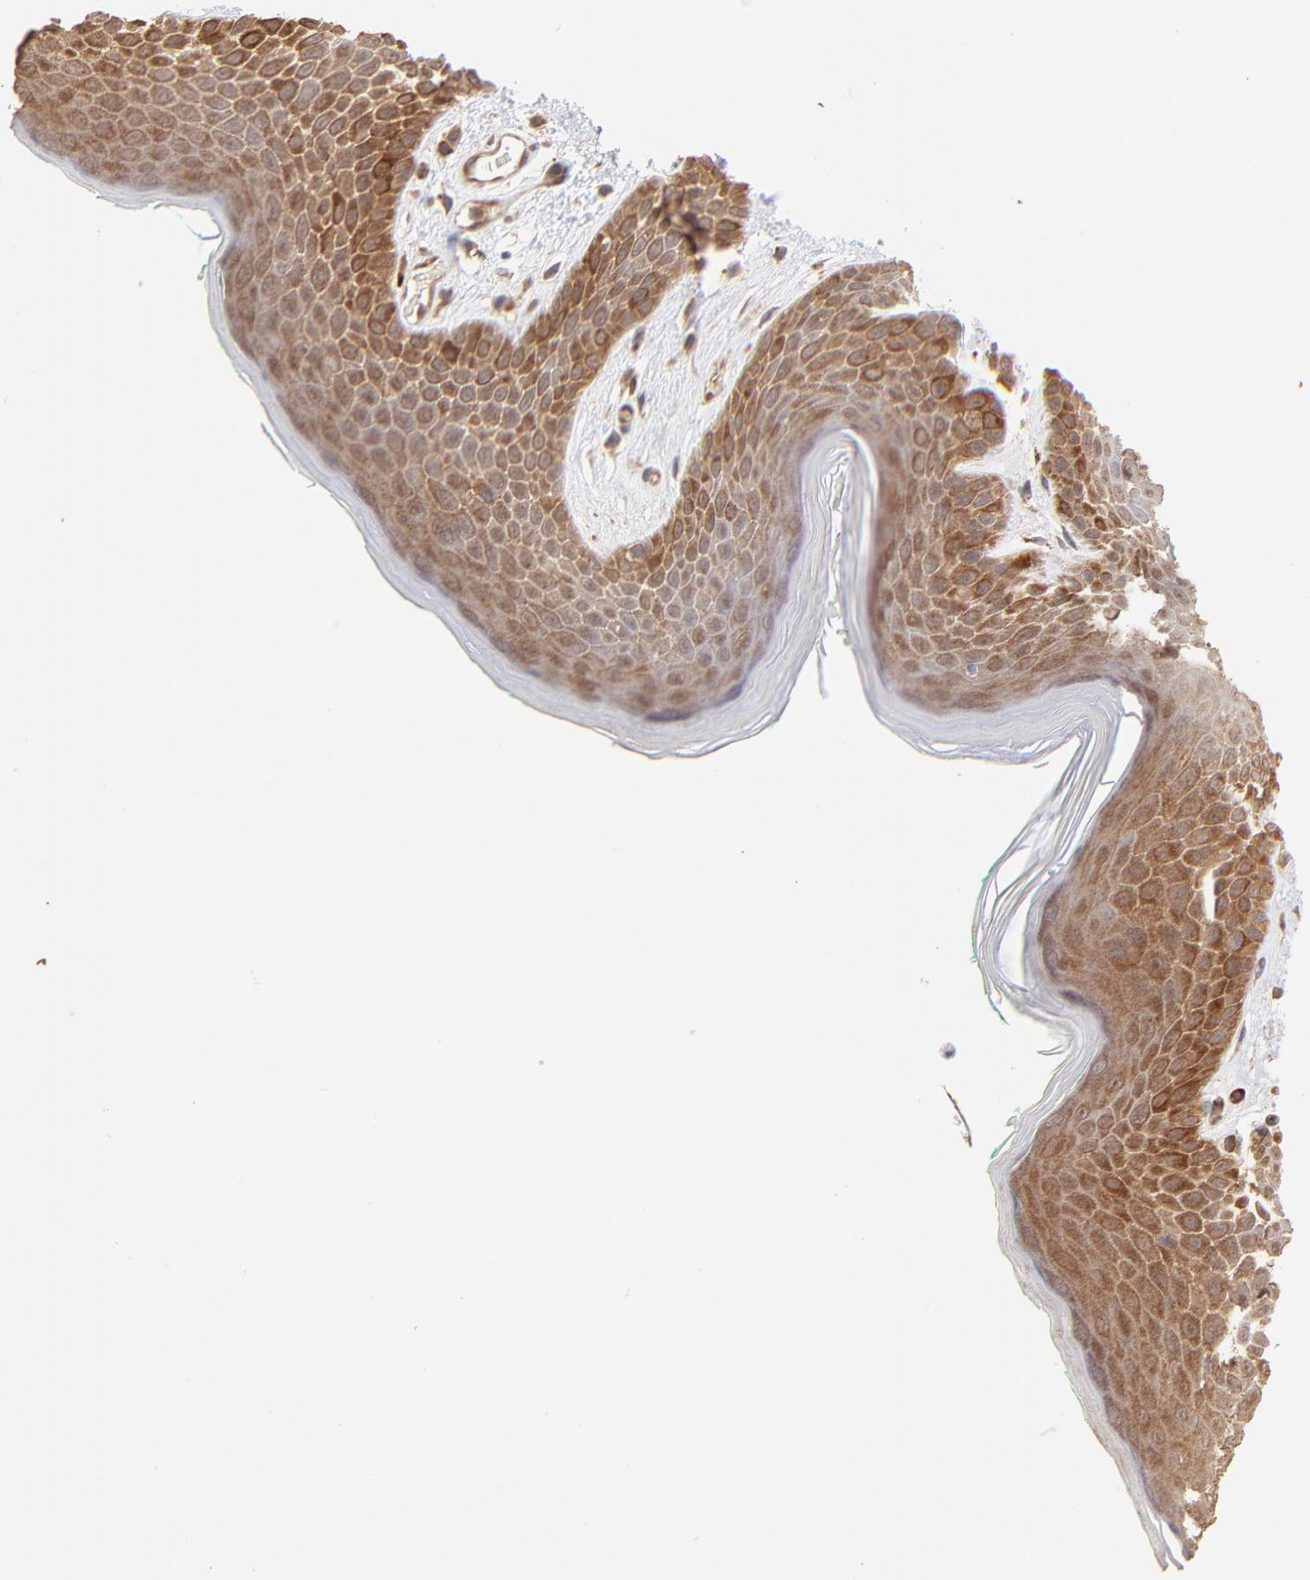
{"staining": {"intensity": "strong", "quantity": "25%-75%", "location": "cytoplasmic/membranous"}, "tissue": "skin", "cell_type": "Epidermal cells", "image_type": "normal", "snomed": [{"axis": "morphology", "description": "Normal tissue, NOS"}, {"axis": "topography", "description": "Anal"}], "caption": "Immunohistochemistry staining of normal skin, which reveals high levels of strong cytoplasmic/membranous positivity in approximately 25%-75% of epidermal cells indicating strong cytoplasmic/membranous protein staining. The staining was performed using DAB (3,3'-diaminobenzidine) (brown) for protein detection and nuclei were counterstained in hematoxylin (blue).", "gene": "GART", "patient": {"sex": "male", "age": 74}}